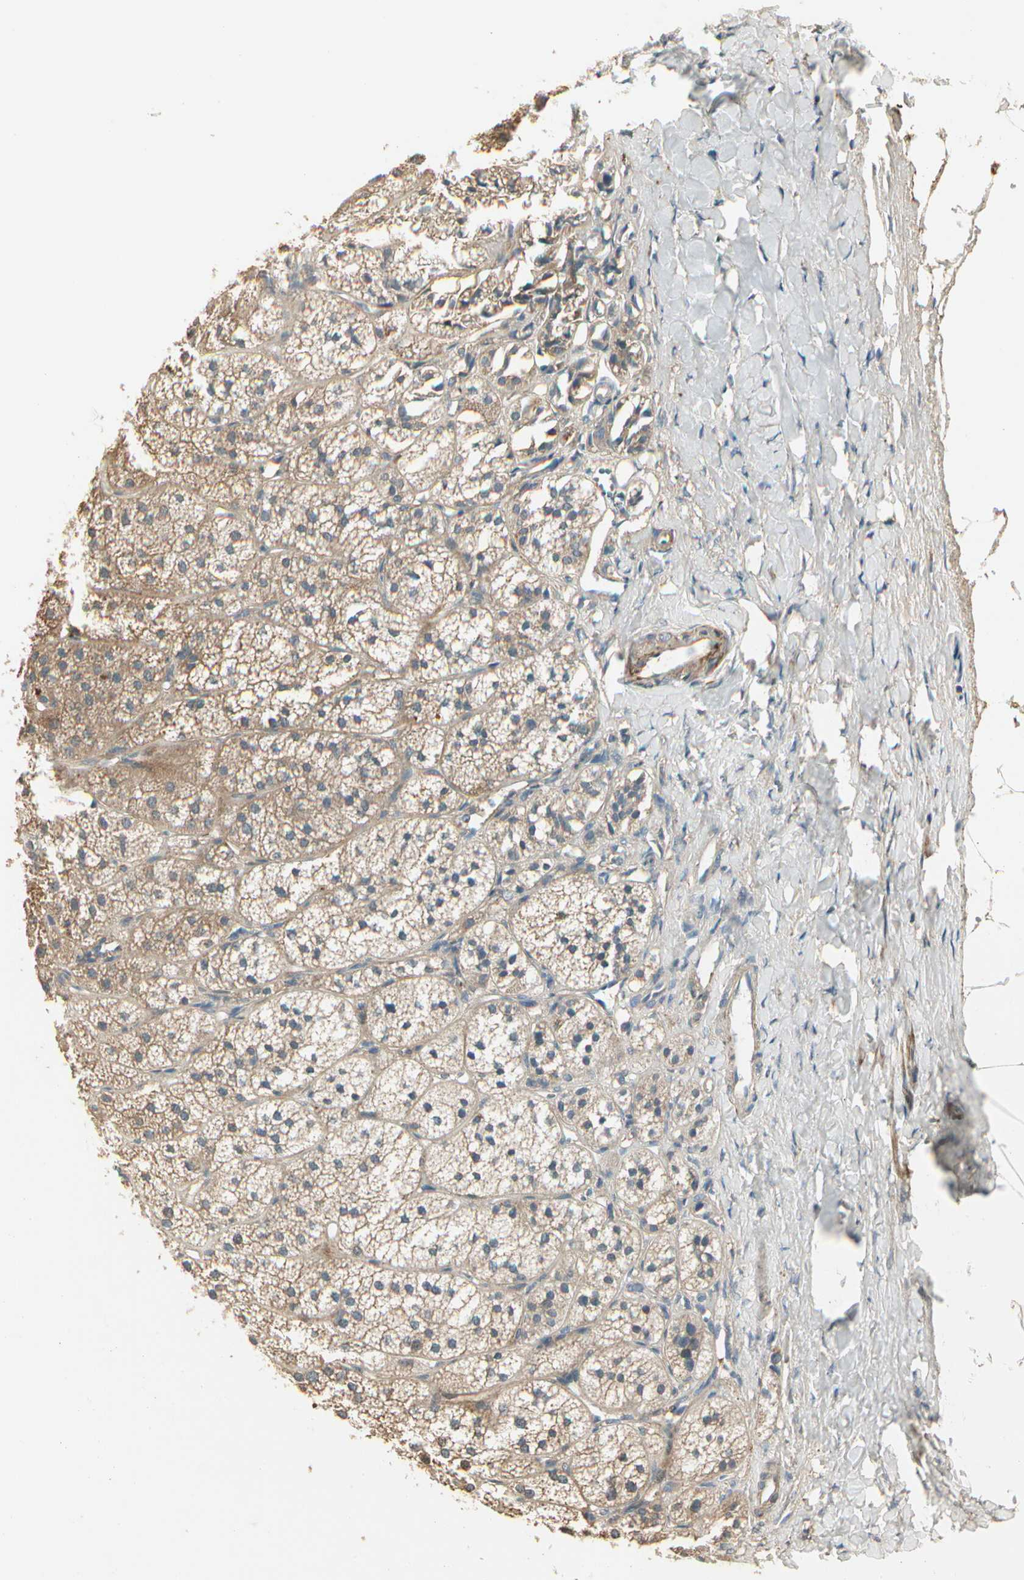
{"staining": {"intensity": "moderate", "quantity": ">75%", "location": "cytoplasmic/membranous,nuclear"}, "tissue": "adrenal gland", "cell_type": "Glandular cells", "image_type": "normal", "snomed": [{"axis": "morphology", "description": "Normal tissue, NOS"}, {"axis": "topography", "description": "Adrenal gland"}], "caption": "Adrenal gland was stained to show a protein in brown. There is medium levels of moderate cytoplasmic/membranous,nuclear staining in about >75% of glandular cells. Nuclei are stained in blue.", "gene": "ACVR1", "patient": {"sex": "female", "age": 71}}